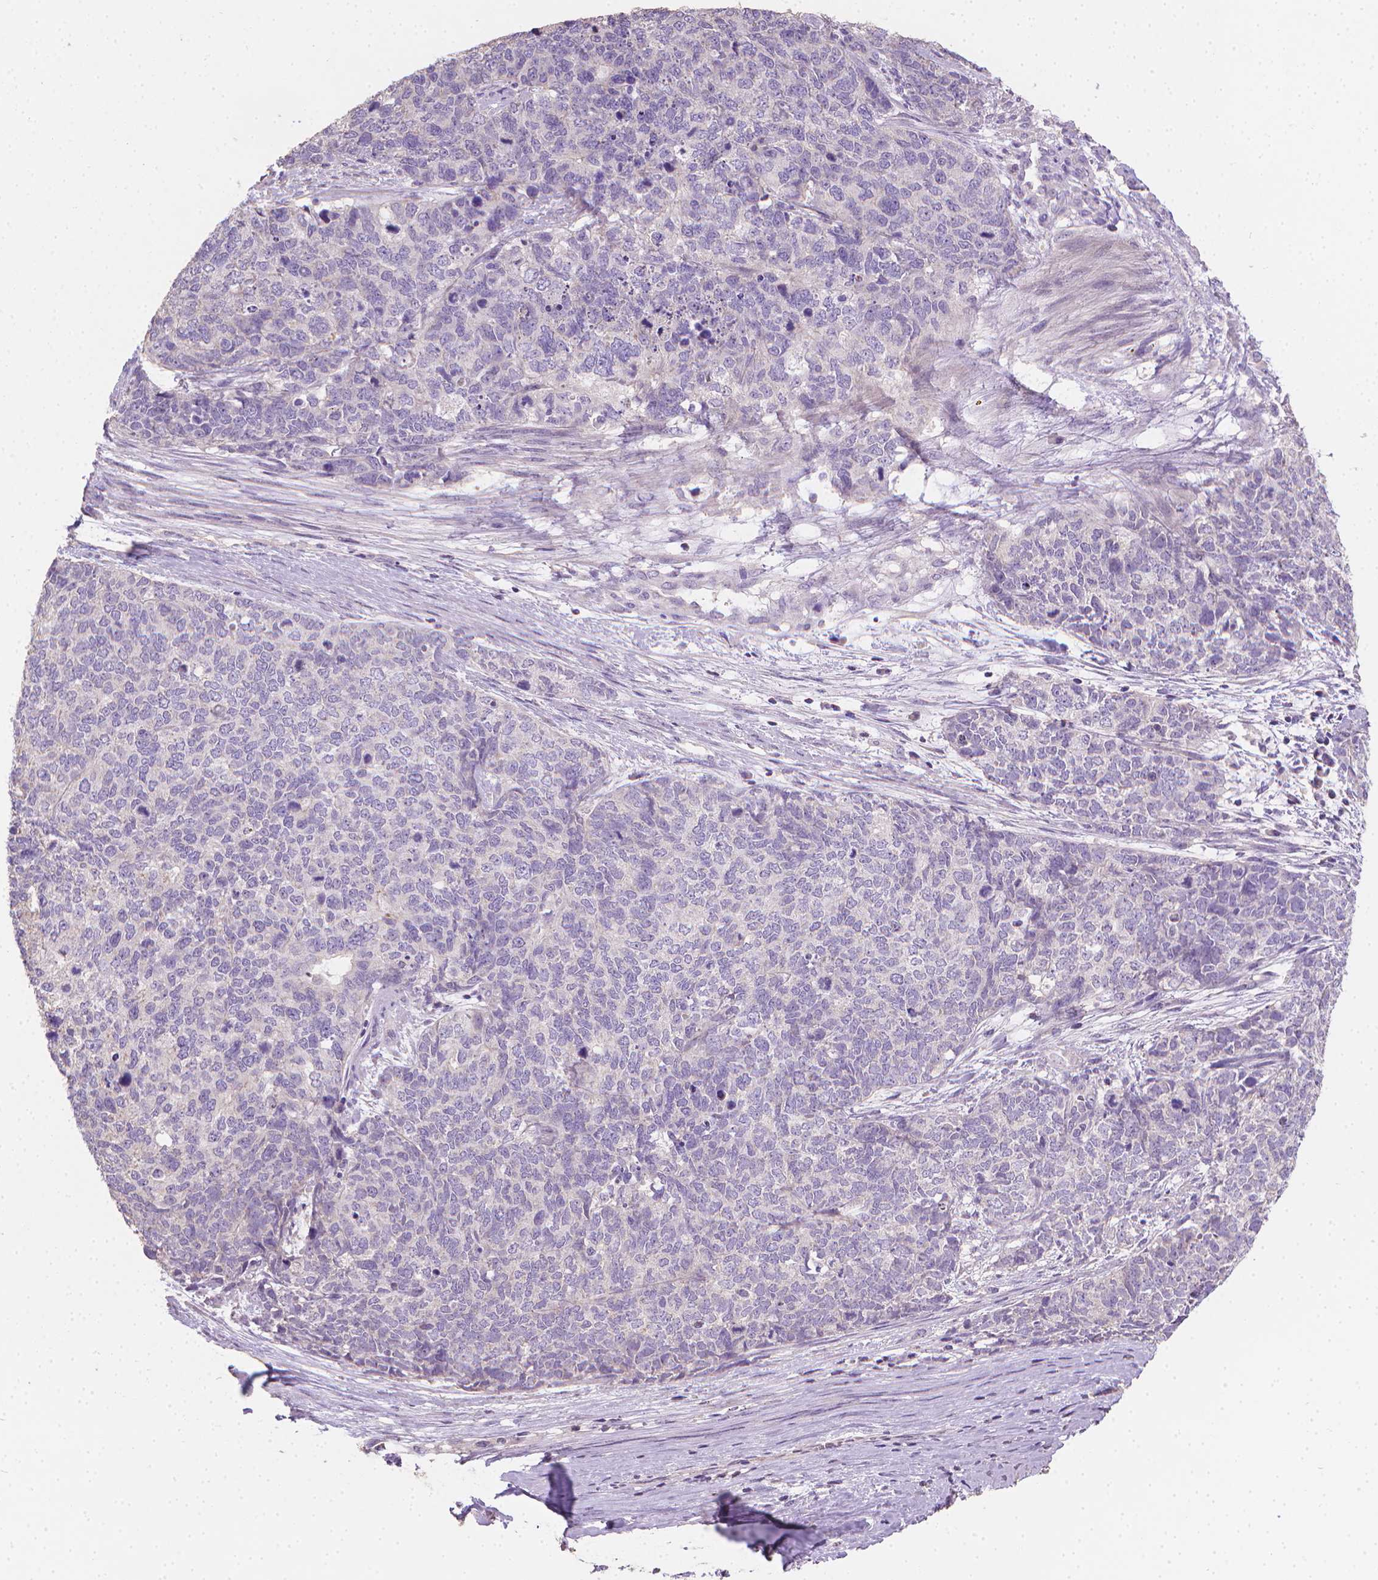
{"staining": {"intensity": "negative", "quantity": "none", "location": "none"}, "tissue": "cervical cancer", "cell_type": "Tumor cells", "image_type": "cancer", "snomed": [{"axis": "morphology", "description": "Squamous cell carcinoma, NOS"}, {"axis": "topography", "description": "Cervix"}], "caption": "The histopathology image reveals no staining of tumor cells in squamous cell carcinoma (cervical).", "gene": "CATIP", "patient": {"sex": "female", "age": 63}}